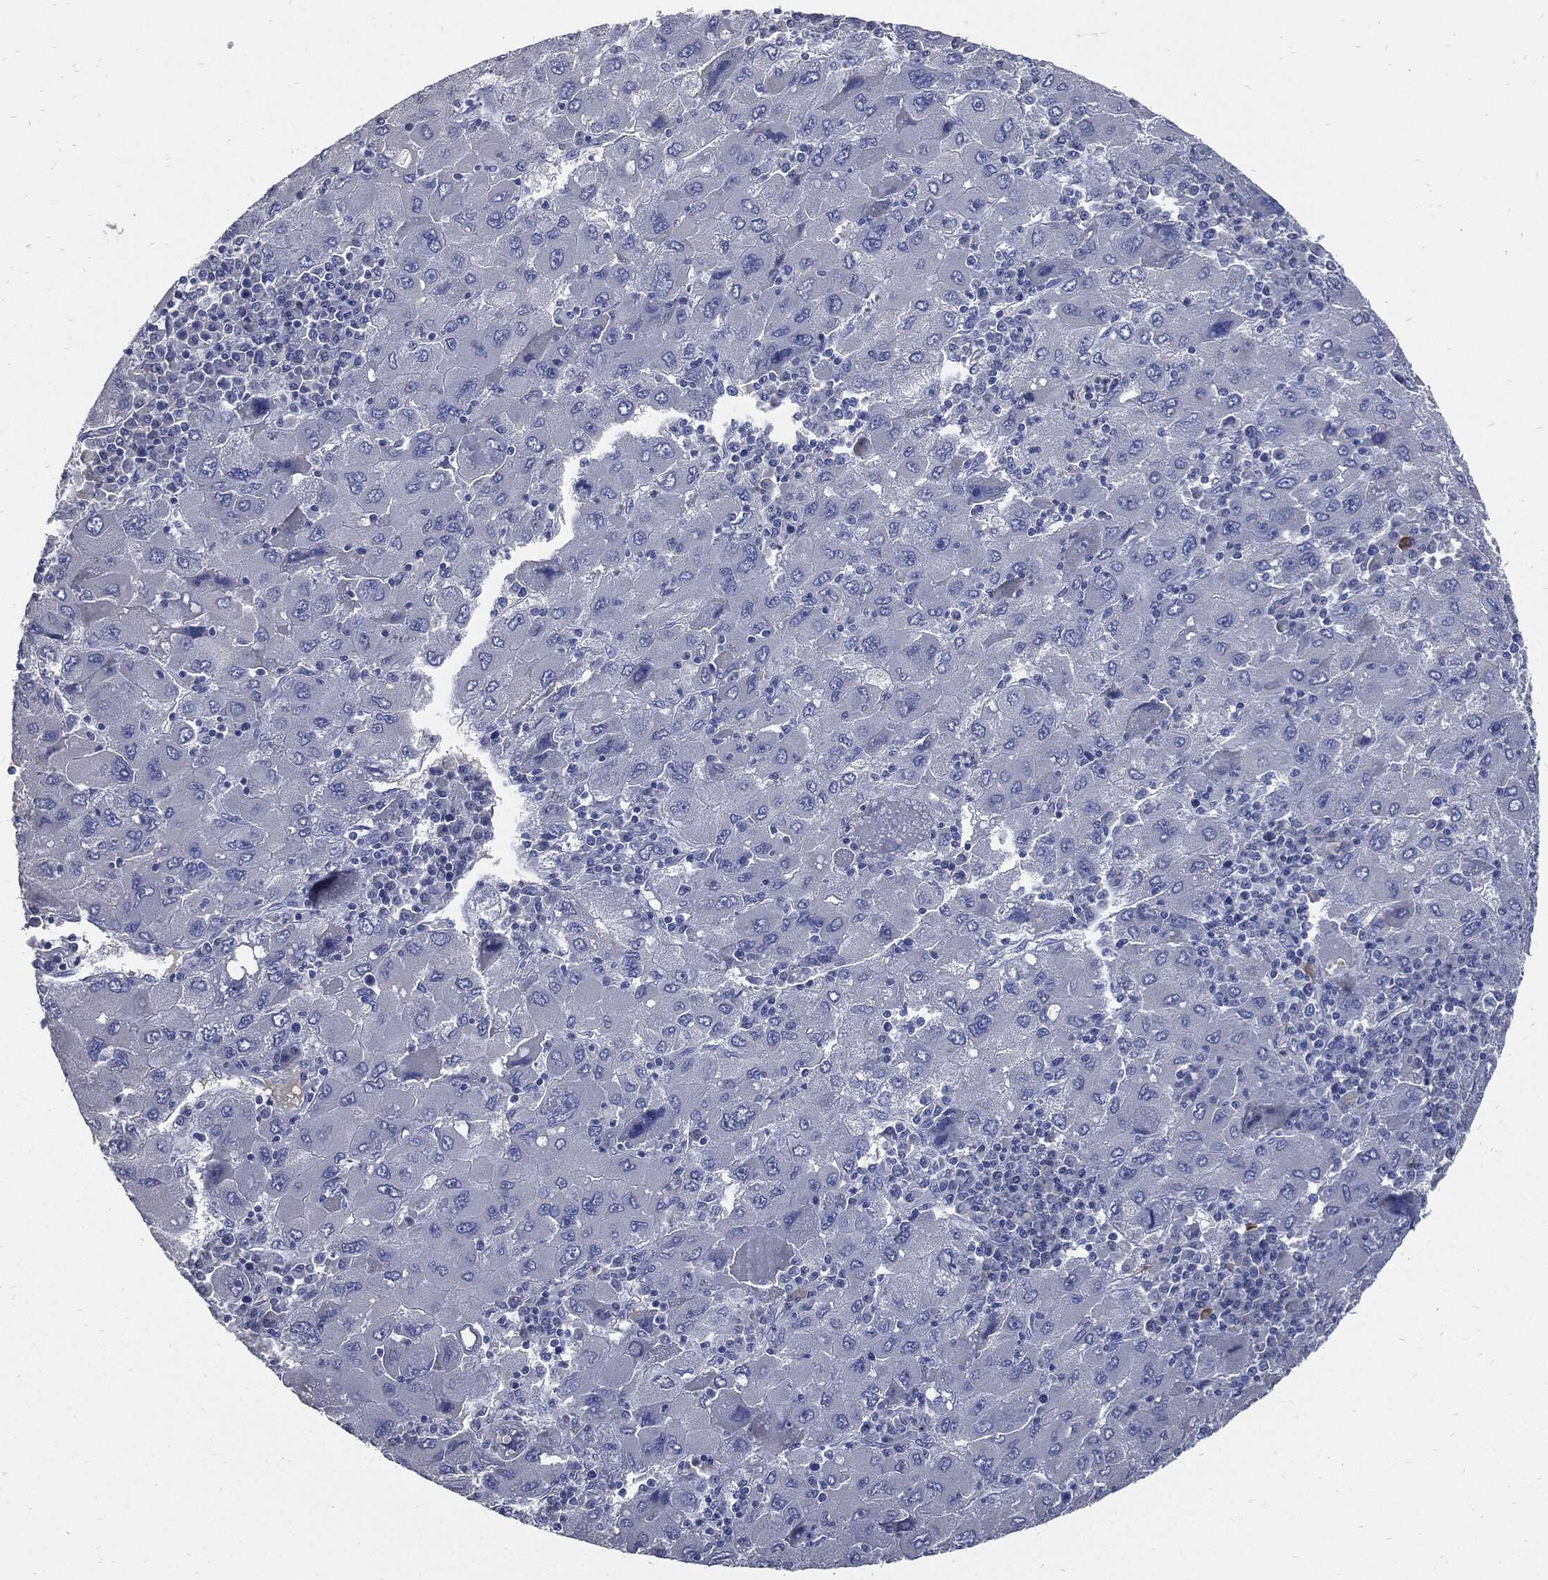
{"staining": {"intensity": "negative", "quantity": "none", "location": "none"}, "tissue": "liver cancer", "cell_type": "Tumor cells", "image_type": "cancer", "snomed": [{"axis": "morphology", "description": "Carcinoma, Hepatocellular, NOS"}, {"axis": "topography", "description": "Liver"}], "caption": "This is an immunohistochemistry (IHC) photomicrograph of liver hepatocellular carcinoma. There is no positivity in tumor cells.", "gene": "CPE", "patient": {"sex": "male", "age": 75}}